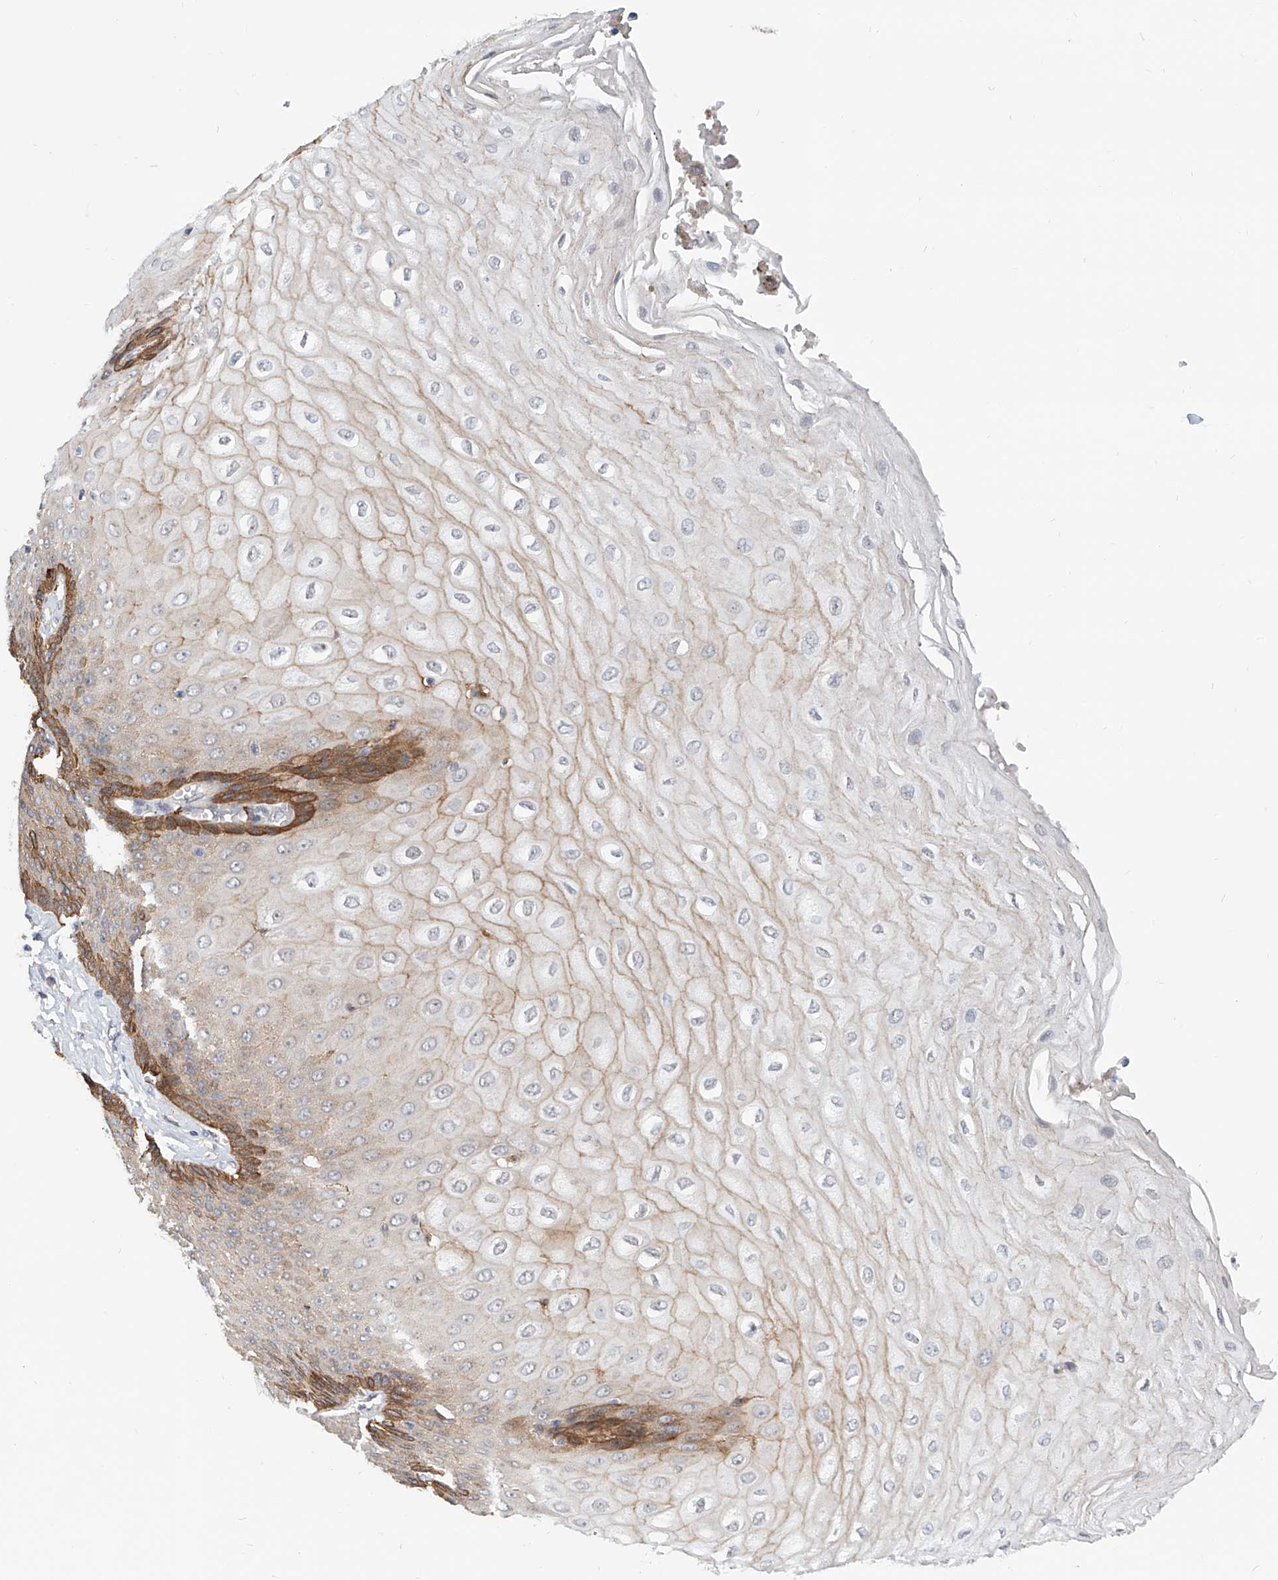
{"staining": {"intensity": "moderate", "quantity": "25%-75%", "location": "cytoplasmic/membranous"}, "tissue": "esophagus", "cell_type": "Squamous epithelial cells", "image_type": "normal", "snomed": [{"axis": "morphology", "description": "Normal tissue, NOS"}, {"axis": "topography", "description": "Esophagus"}], "caption": "Protein expression analysis of unremarkable human esophagus reveals moderate cytoplasmic/membranous staining in approximately 25%-75% of squamous epithelial cells. The protein of interest is stained brown, and the nuclei are stained in blue (DAB (3,3'-diaminobenzidine) IHC with brightfield microscopy, high magnification).", "gene": "MAGEE2", "patient": {"sex": "male", "age": 60}}